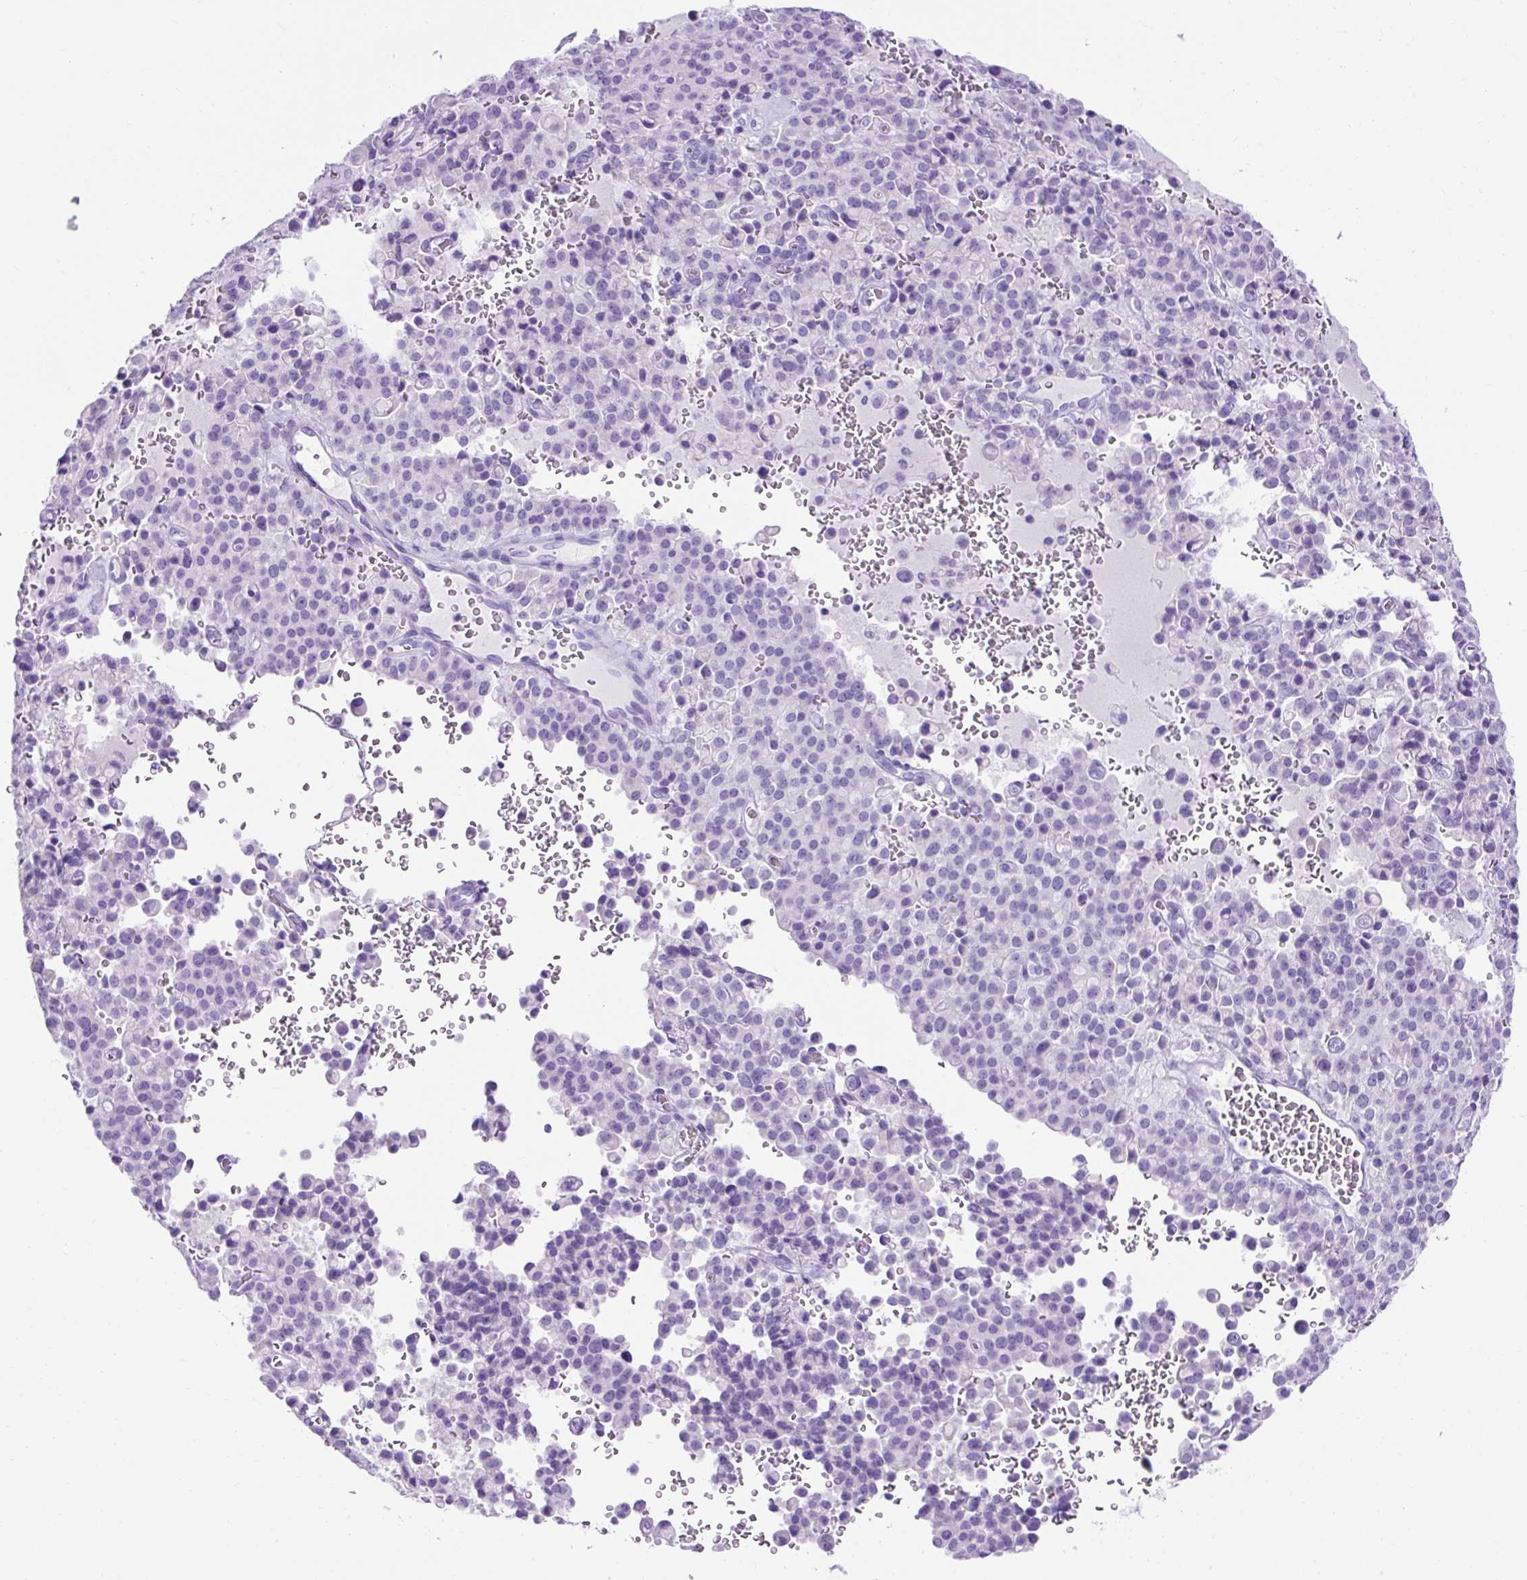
{"staining": {"intensity": "negative", "quantity": "none", "location": "none"}, "tissue": "pancreatic cancer", "cell_type": "Tumor cells", "image_type": "cancer", "snomed": [{"axis": "morphology", "description": "Adenocarcinoma, NOS"}, {"axis": "topography", "description": "Pancreas"}], "caption": "Immunohistochemistry image of pancreatic cancer (adenocarcinoma) stained for a protein (brown), which reveals no positivity in tumor cells.", "gene": "KRT12", "patient": {"sex": "male", "age": 65}}